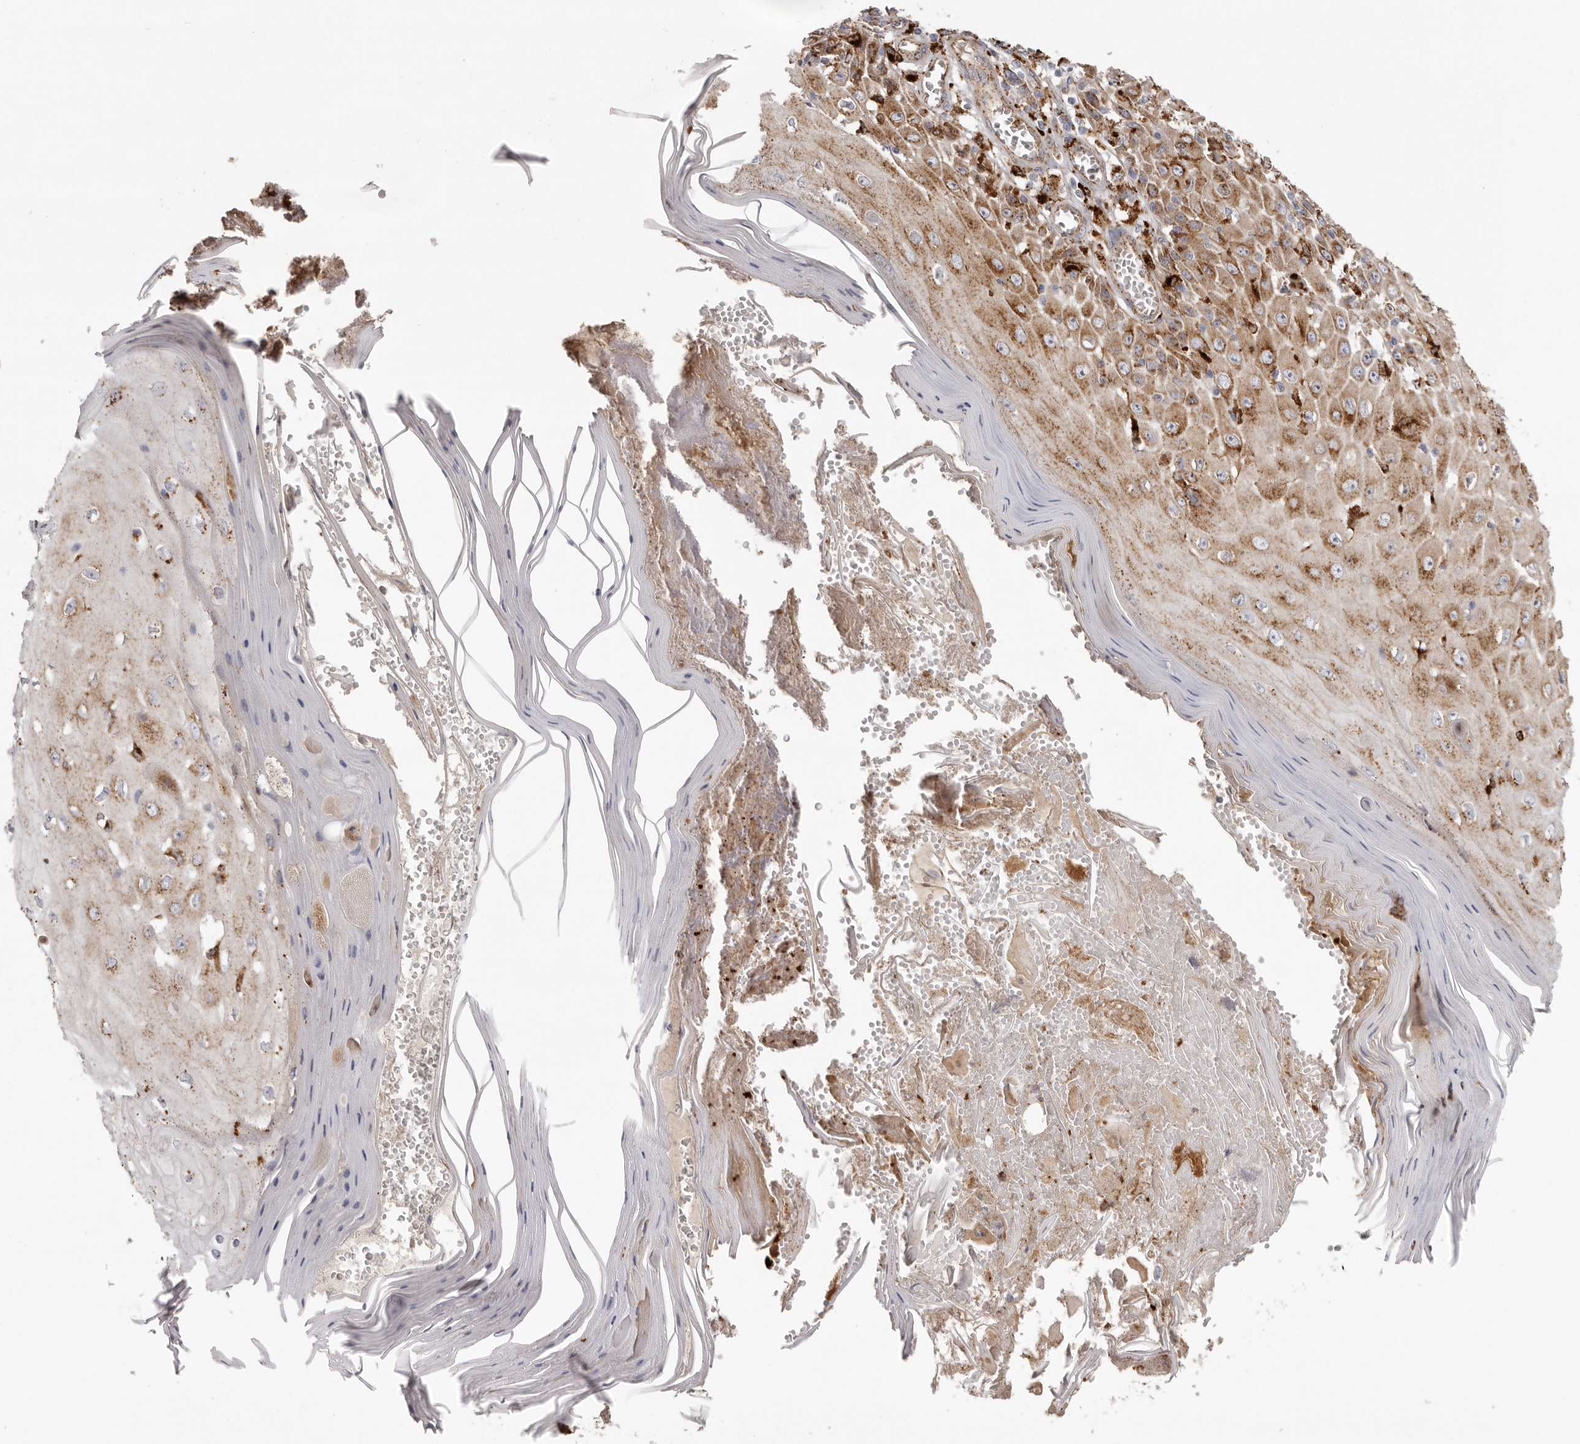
{"staining": {"intensity": "moderate", "quantity": ">75%", "location": "cytoplasmic/membranous"}, "tissue": "skin cancer", "cell_type": "Tumor cells", "image_type": "cancer", "snomed": [{"axis": "morphology", "description": "Squamous cell carcinoma, NOS"}, {"axis": "topography", "description": "Skin"}], "caption": "A micrograph of skin squamous cell carcinoma stained for a protein exhibits moderate cytoplasmic/membranous brown staining in tumor cells. The staining was performed using DAB, with brown indicating positive protein expression. Nuclei are stained blue with hematoxylin.", "gene": "GRN", "patient": {"sex": "female", "age": 73}}